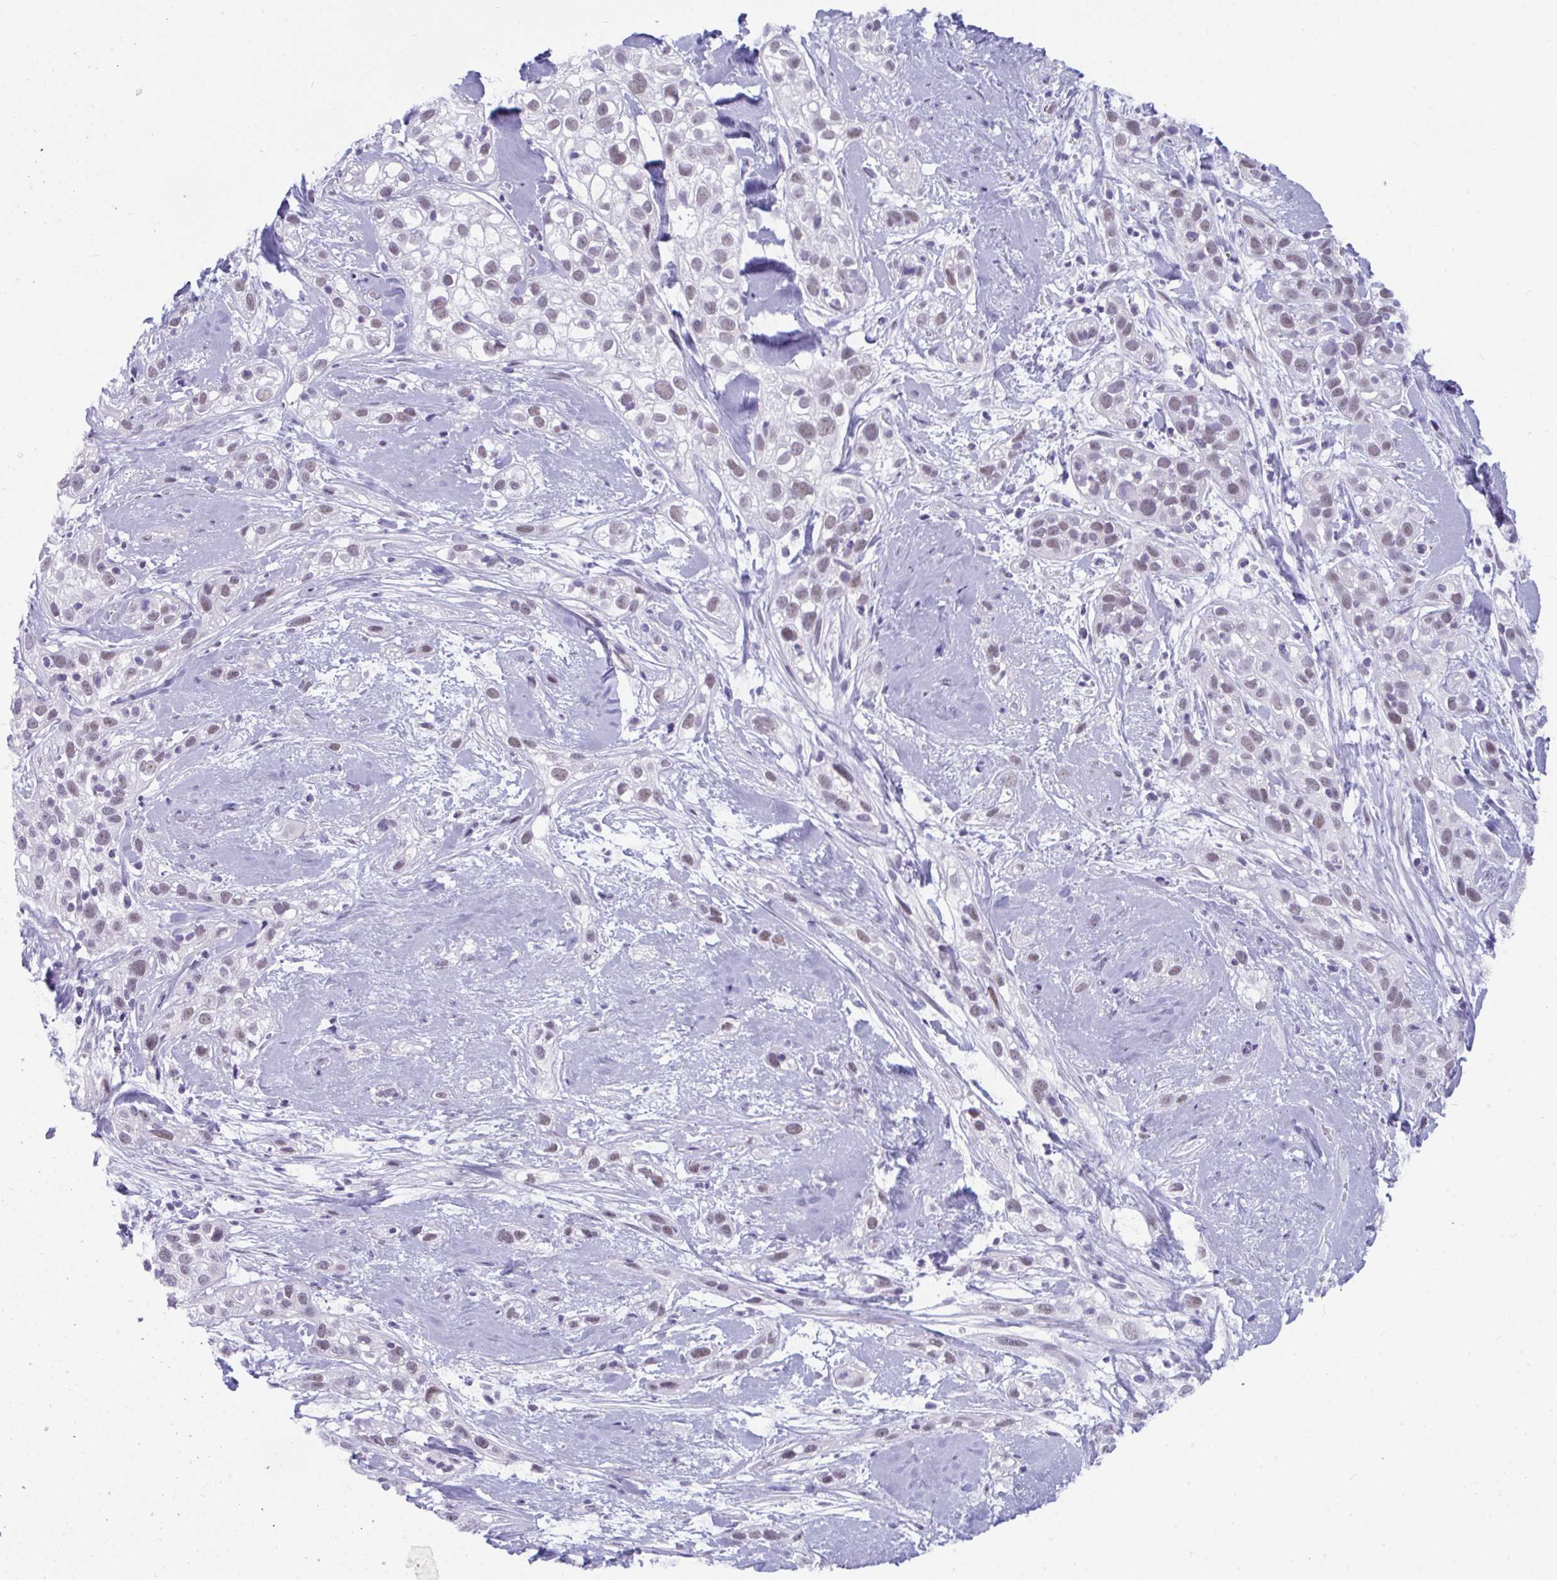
{"staining": {"intensity": "weak", "quantity": "25%-75%", "location": "nuclear"}, "tissue": "skin cancer", "cell_type": "Tumor cells", "image_type": "cancer", "snomed": [{"axis": "morphology", "description": "Squamous cell carcinoma, NOS"}, {"axis": "topography", "description": "Skin"}], "caption": "Skin cancer (squamous cell carcinoma) stained with immunohistochemistry (IHC) shows weak nuclear staining in about 25%-75% of tumor cells. (DAB IHC, brown staining for protein, blue staining for nuclei).", "gene": "CDK13", "patient": {"sex": "male", "age": 82}}